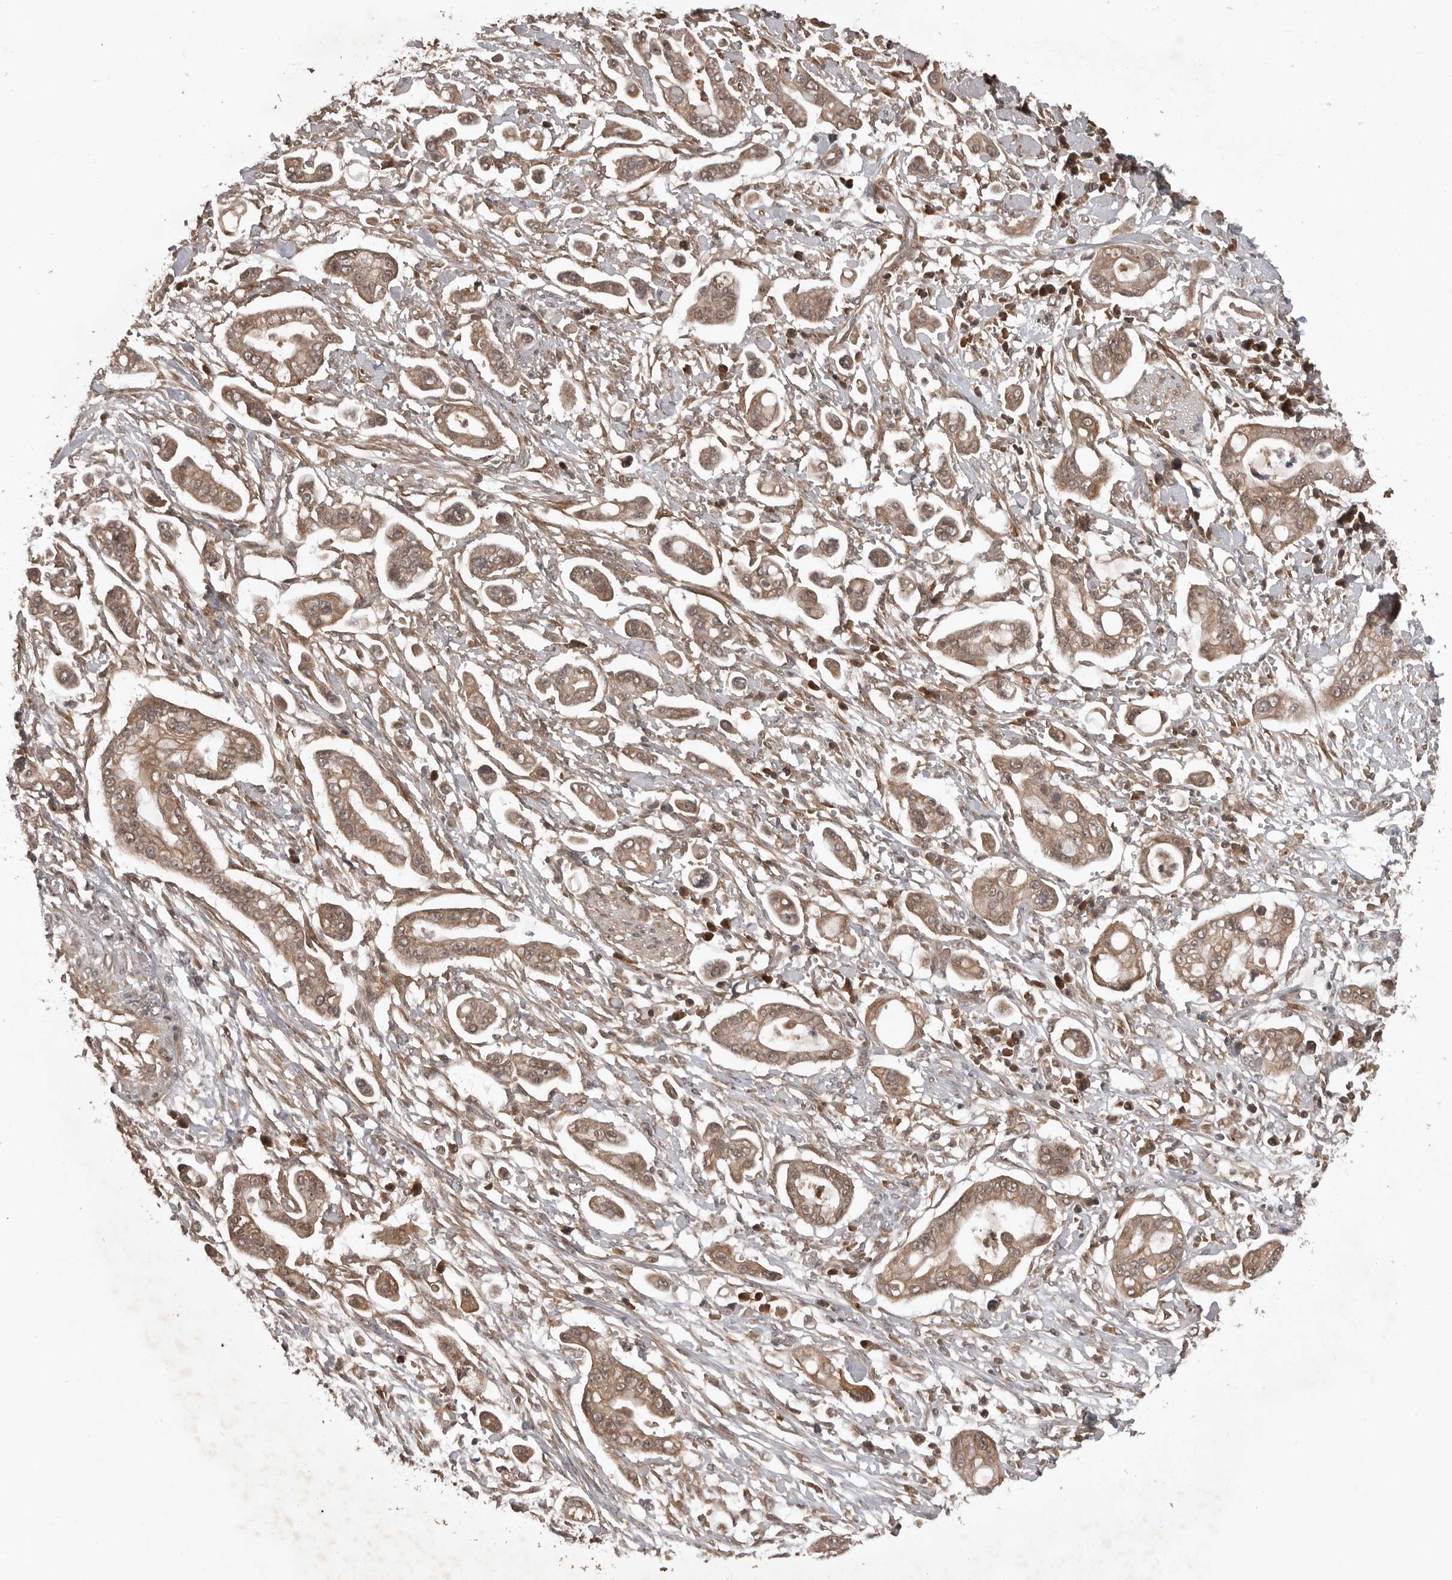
{"staining": {"intensity": "weak", "quantity": ">75%", "location": "cytoplasmic/membranous"}, "tissue": "pancreatic cancer", "cell_type": "Tumor cells", "image_type": "cancer", "snomed": [{"axis": "morphology", "description": "Adenocarcinoma, NOS"}, {"axis": "topography", "description": "Pancreas"}], "caption": "Protein expression analysis of human pancreatic cancer reveals weak cytoplasmic/membranous expression in approximately >75% of tumor cells. The protein is stained brown, and the nuclei are stained in blue (DAB (3,3'-diaminobenzidine) IHC with brightfield microscopy, high magnification).", "gene": "AKAP7", "patient": {"sex": "male", "age": 68}}